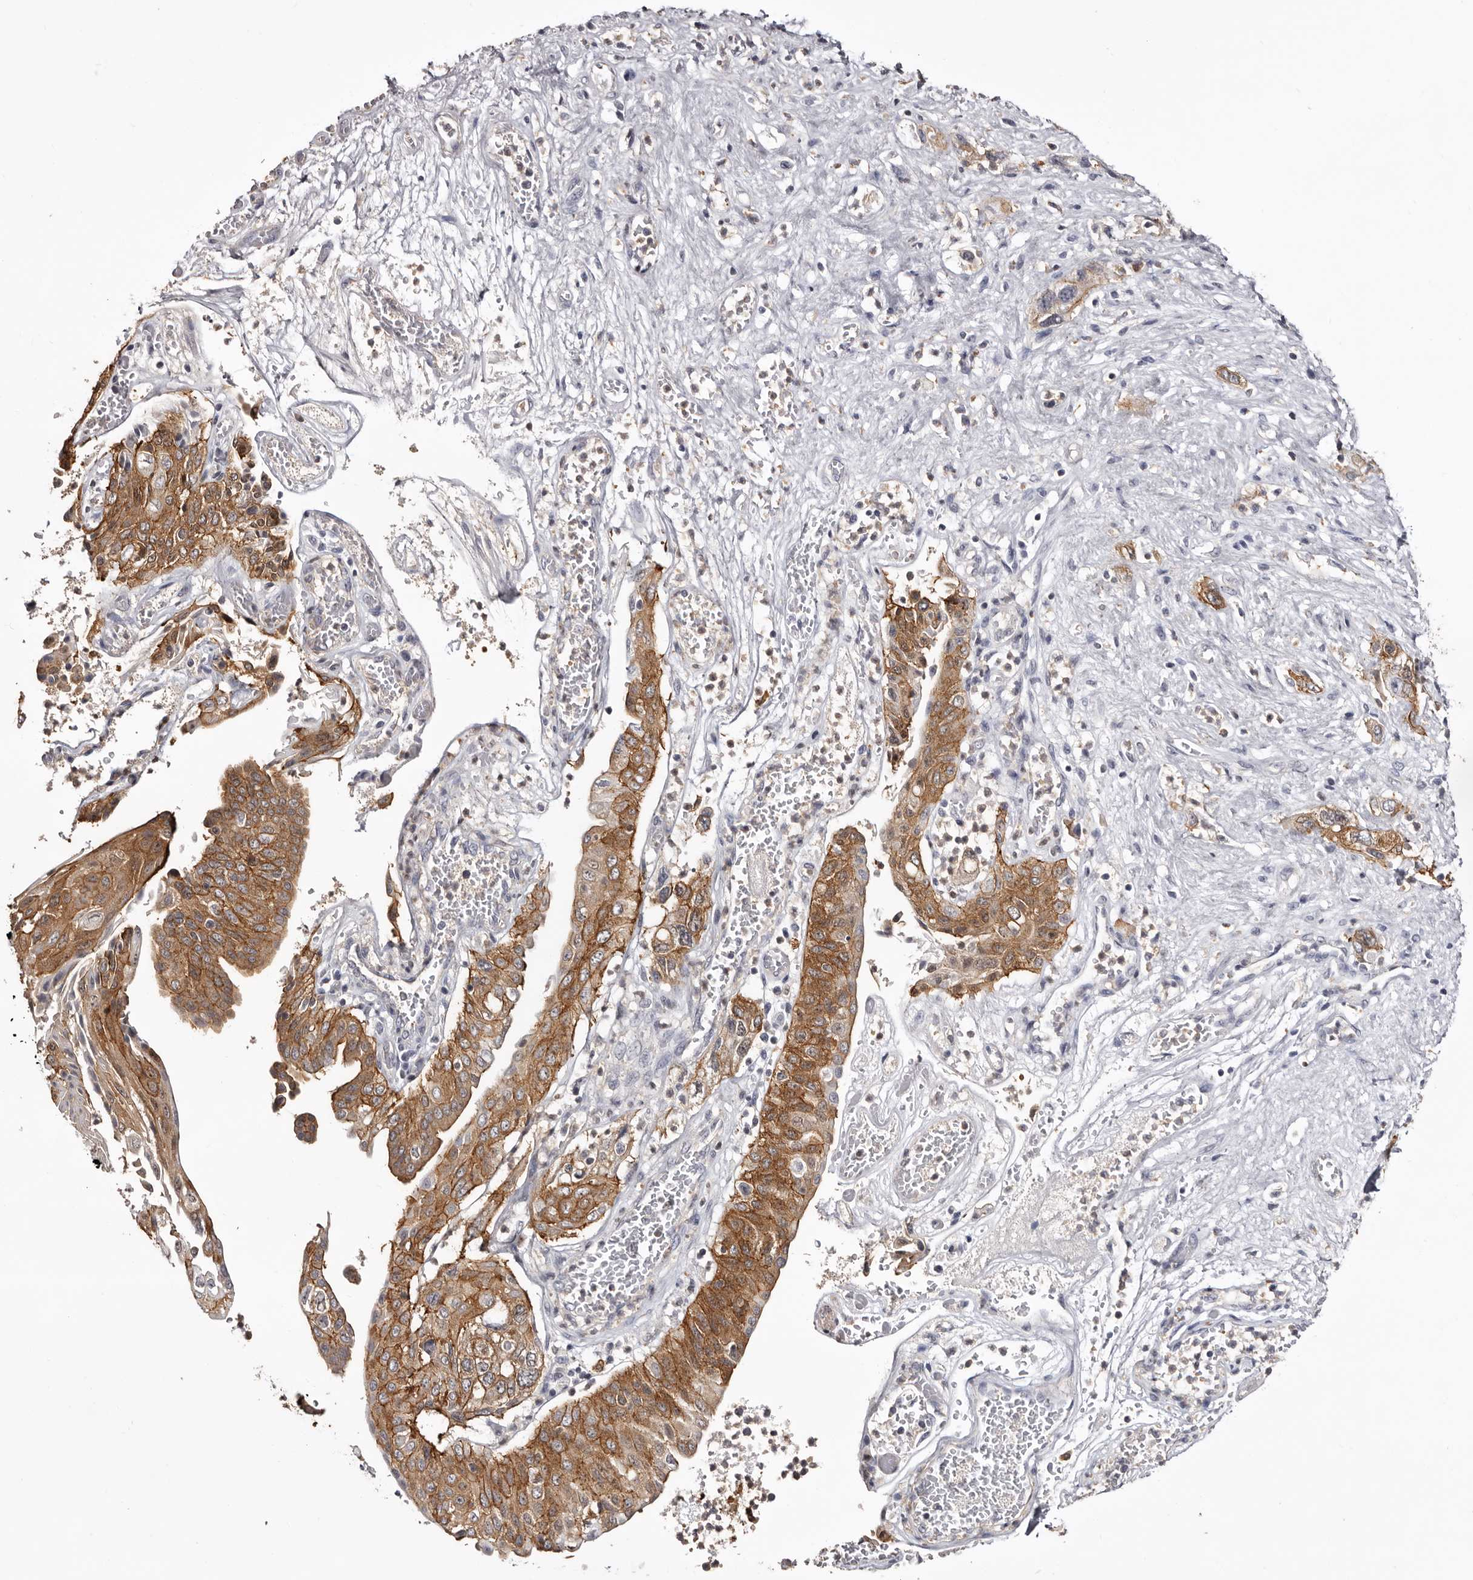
{"staining": {"intensity": "moderate", "quantity": ">75%", "location": "cytoplasmic/membranous"}, "tissue": "pancreatic cancer", "cell_type": "Tumor cells", "image_type": "cancer", "snomed": [{"axis": "morphology", "description": "Adenocarcinoma, NOS"}, {"axis": "topography", "description": "Pancreas"}], "caption": "Protein analysis of pancreatic cancer (adenocarcinoma) tissue reveals moderate cytoplasmic/membranous staining in about >75% of tumor cells. The protein of interest is stained brown, and the nuclei are stained in blue (DAB IHC with brightfield microscopy, high magnification).", "gene": "LAD1", "patient": {"sex": "female", "age": 73}}